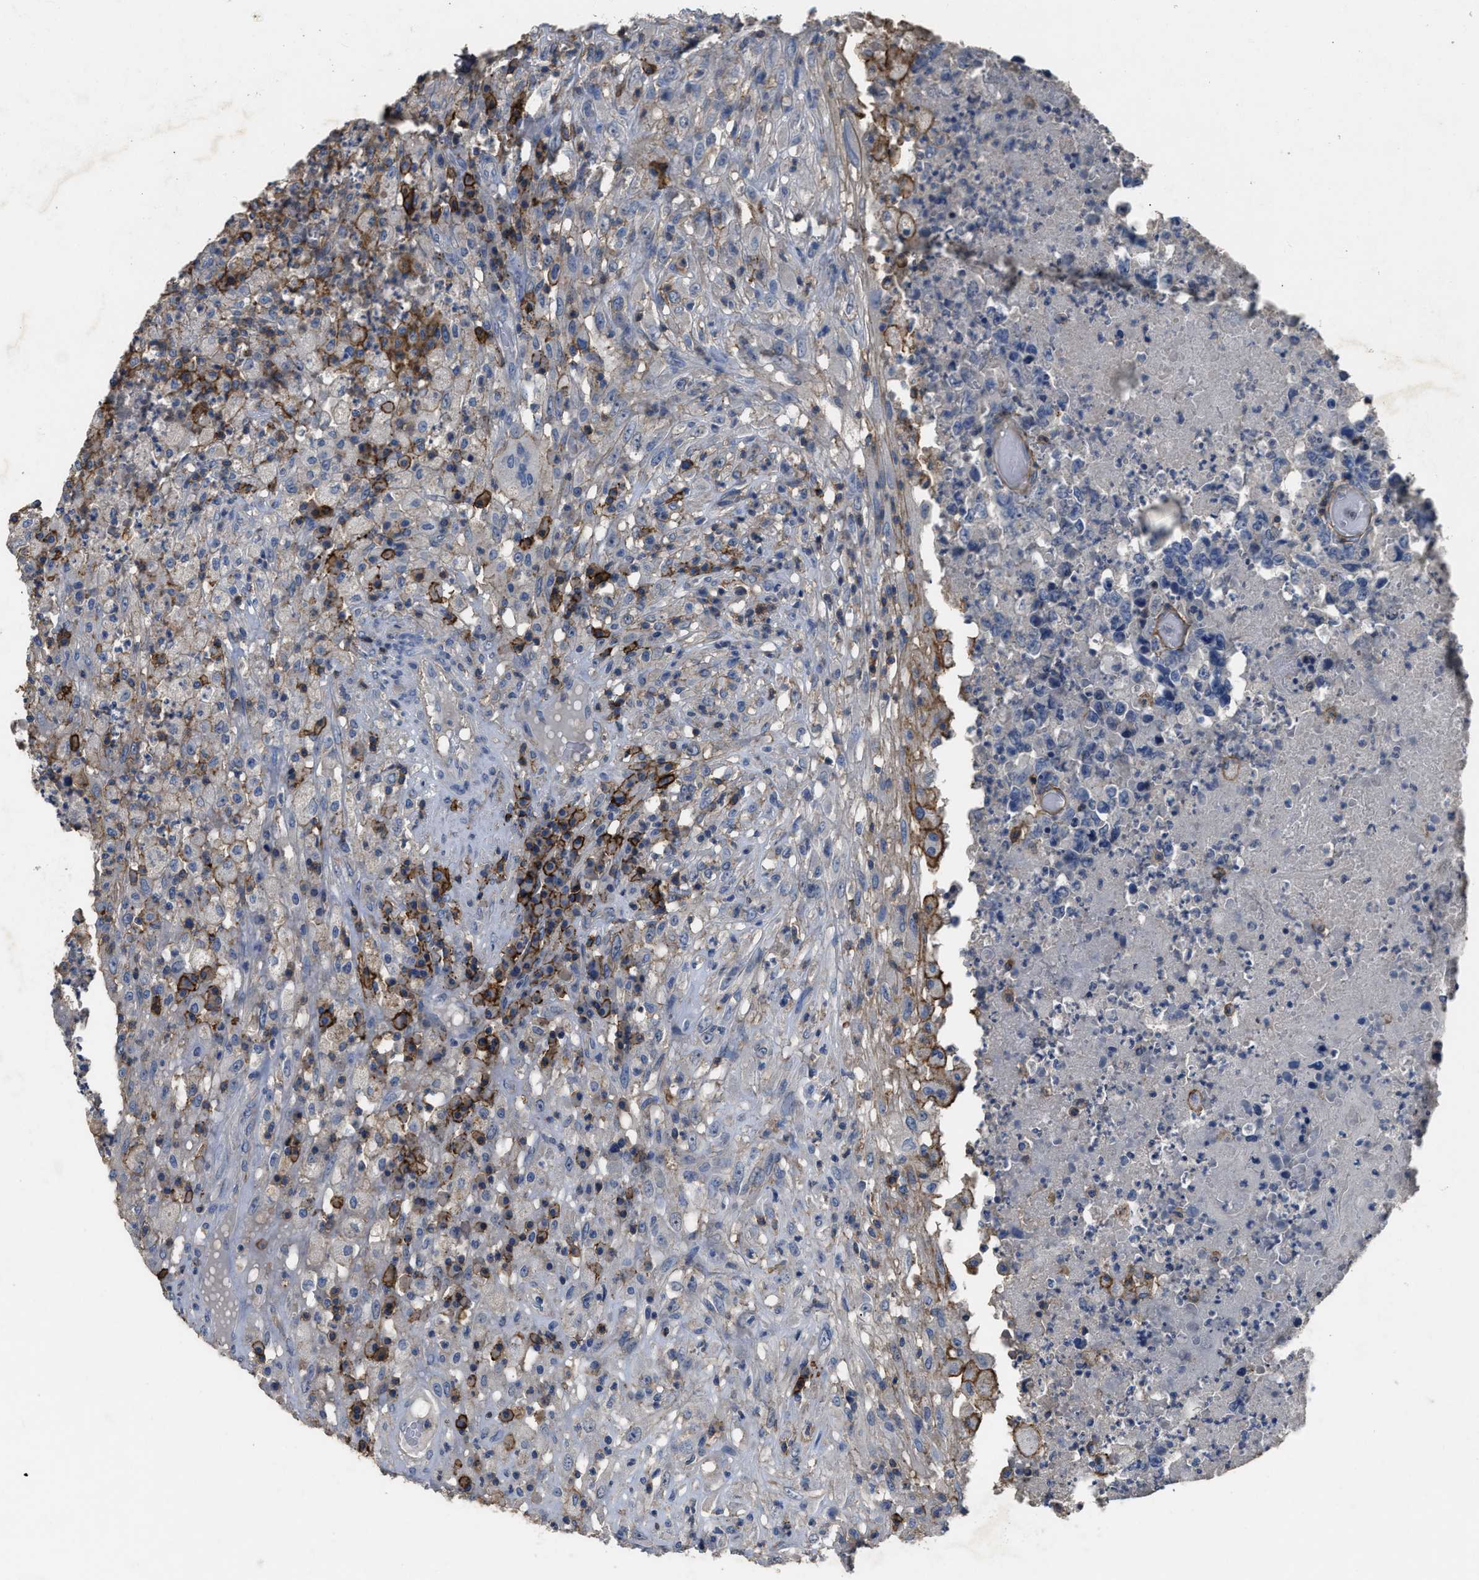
{"staining": {"intensity": "negative", "quantity": "none", "location": "none"}, "tissue": "testis cancer", "cell_type": "Tumor cells", "image_type": "cancer", "snomed": [{"axis": "morphology", "description": "Necrosis, NOS"}, {"axis": "morphology", "description": "Carcinoma, Embryonal, NOS"}, {"axis": "topography", "description": "Testis"}], "caption": "IHC micrograph of neoplastic tissue: testis cancer stained with DAB (3,3'-diaminobenzidine) reveals no significant protein positivity in tumor cells. (Stains: DAB immunohistochemistry with hematoxylin counter stain, Microscopy: brightfield microscopy at high magnification).", "gene": "OR51E1", "patient": {"sex": "male", "age": 19}}